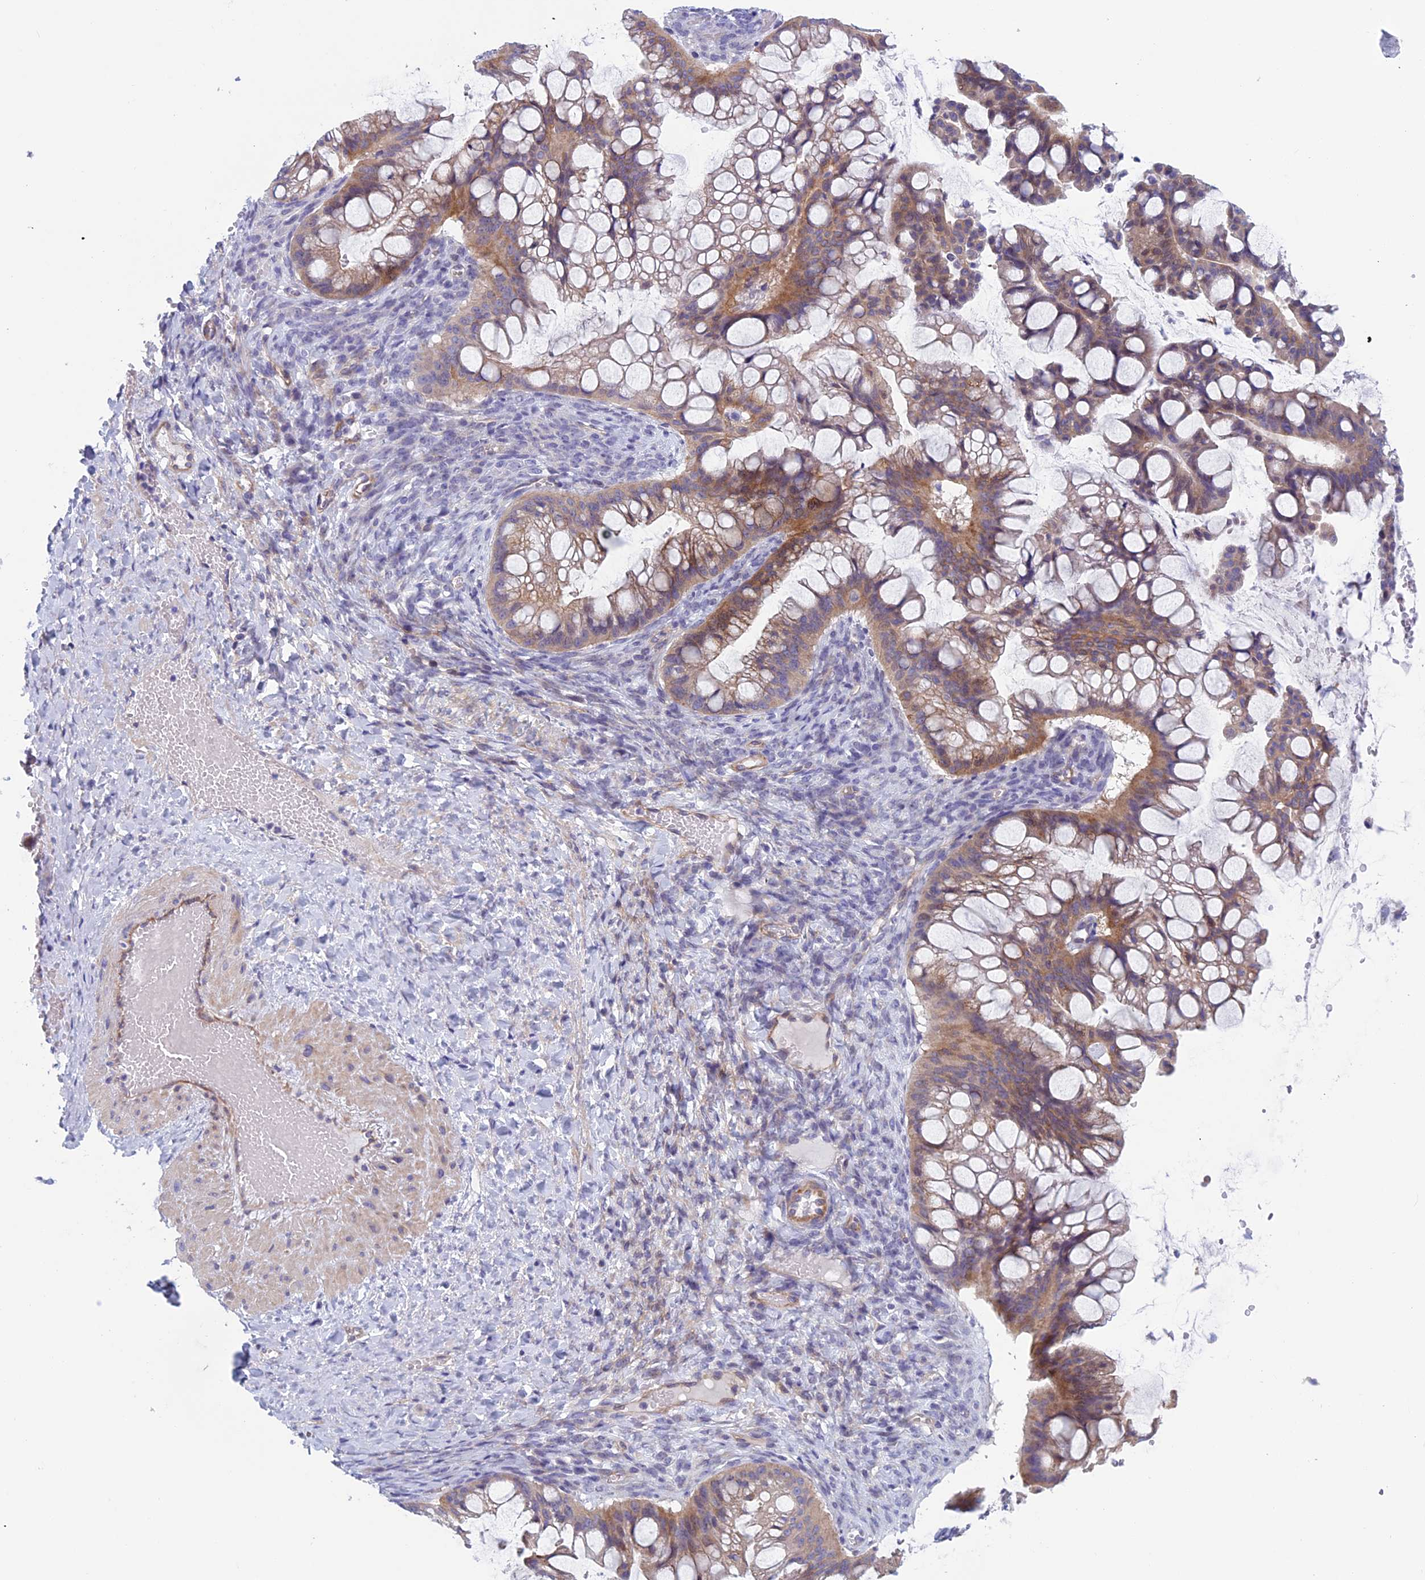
{"staining": {"intensity": "moderate", "quantity": "25%-75%", "location": "cytoplasmic/membranous"}, "tissue": "ovarian cancer", "cell_type": "Tumor cells", "image_type": "cancer", "snomed": [{"axis": "morphology", "description": "Cystadenocarcinoma, mucinous, NOS"}, {"axis": "topography", "description": "Ovary"}], "caption": "Protein analysis of mucinous cystadenocarcinoma (ovarian) tissue shows moderate cytoplasmic/membranous positivity in approximately 25%-75% of tumor cells.", "gene": "CNOT6L", "patient": {"sex": "female", "age": 73}}